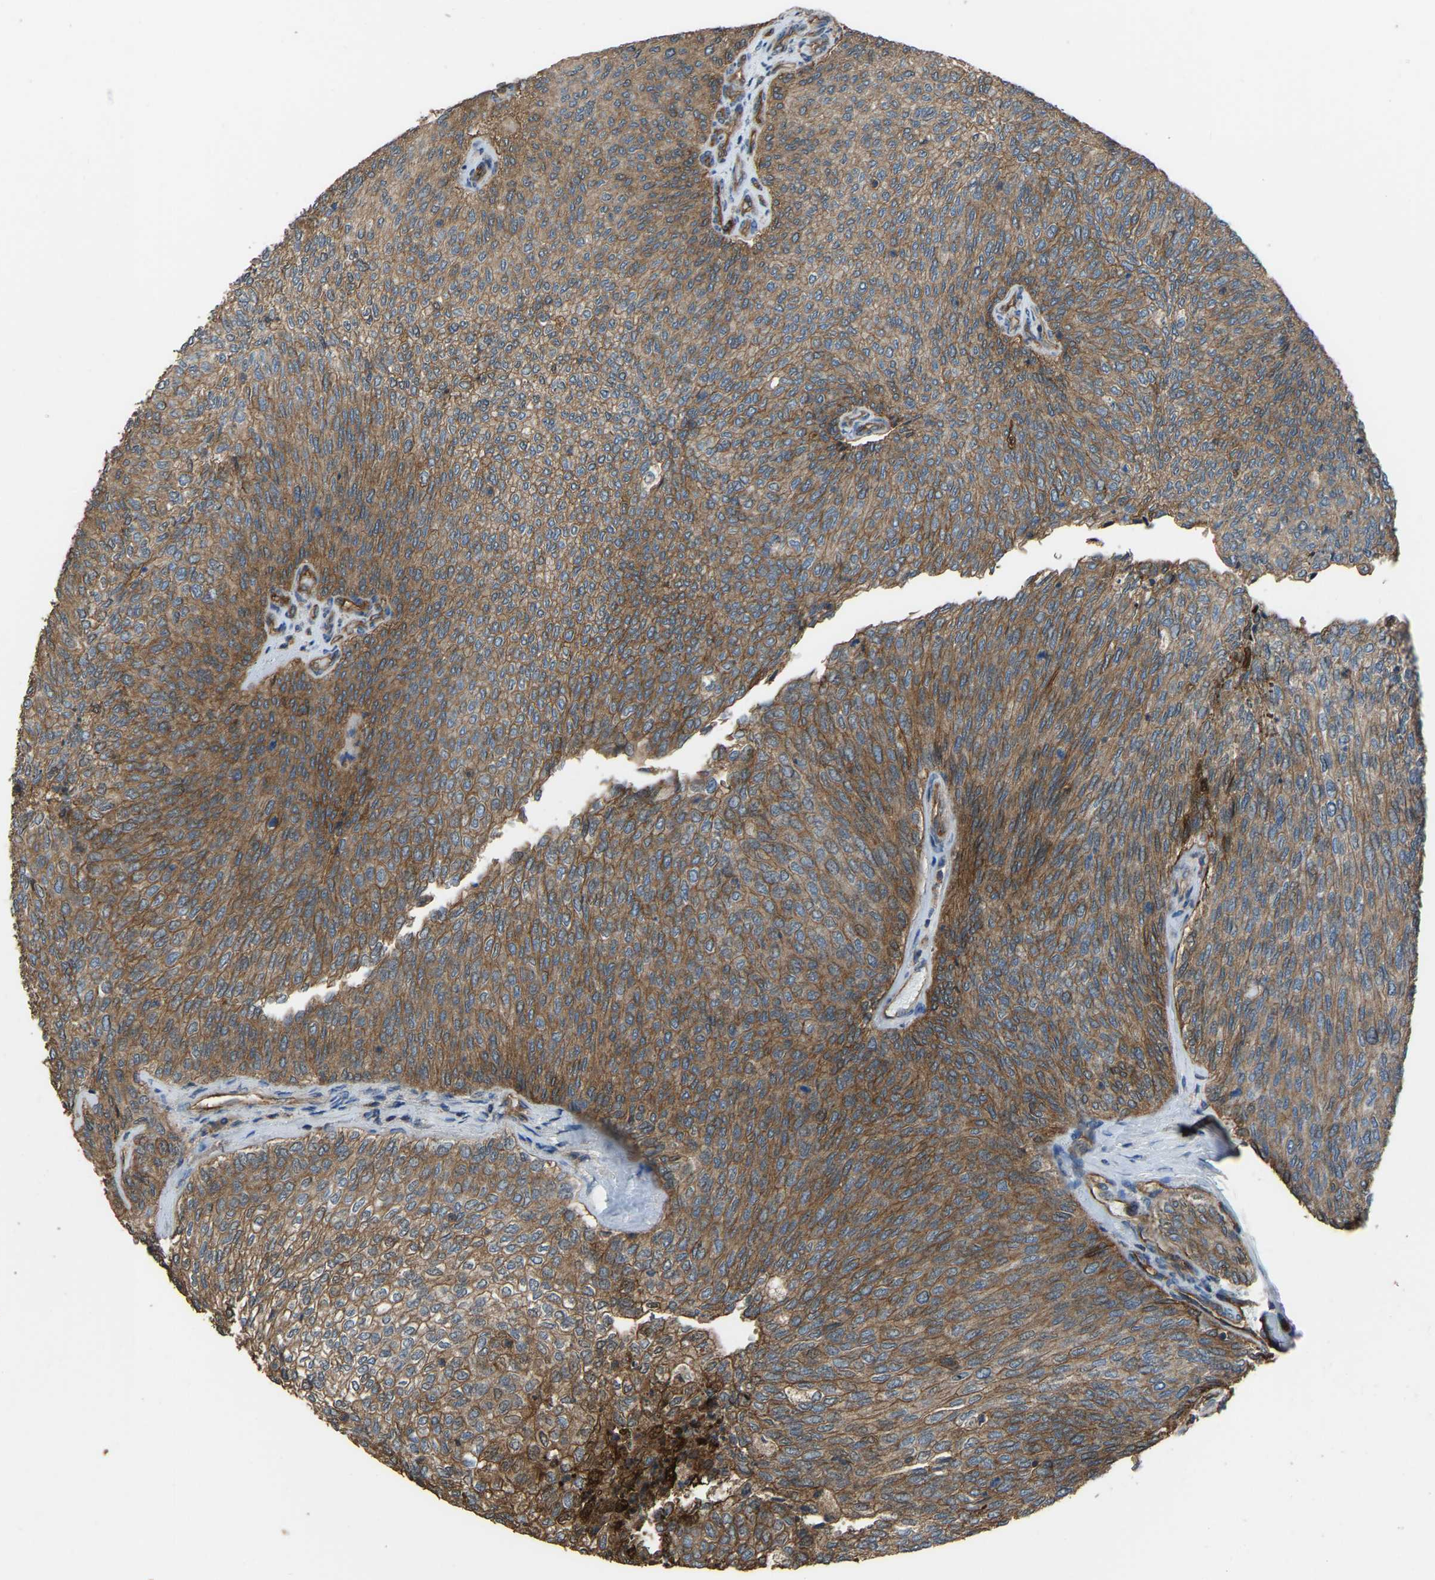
{"staining": {"intensity": "moderate", "quantity": ">75%", "location": "cytoplasmic/membranous"}, "tissue": "urothelial cancer", "cell_type": "Tumor cells", "image_type": "cancer", "snomed": [{"axis": "morphology", "description": "Urothelial carcinoma, Low grade"}, {"axis": "topography", "description": "Urinary bladder"}], "caption": "The immunohistochemical stain labels moderate cytoplasmic/membranous positivity in tumor cells of urothelial cancer tissue.", "gene": "SLC4A2", "patient": {"sex": "female", "age": 79}}